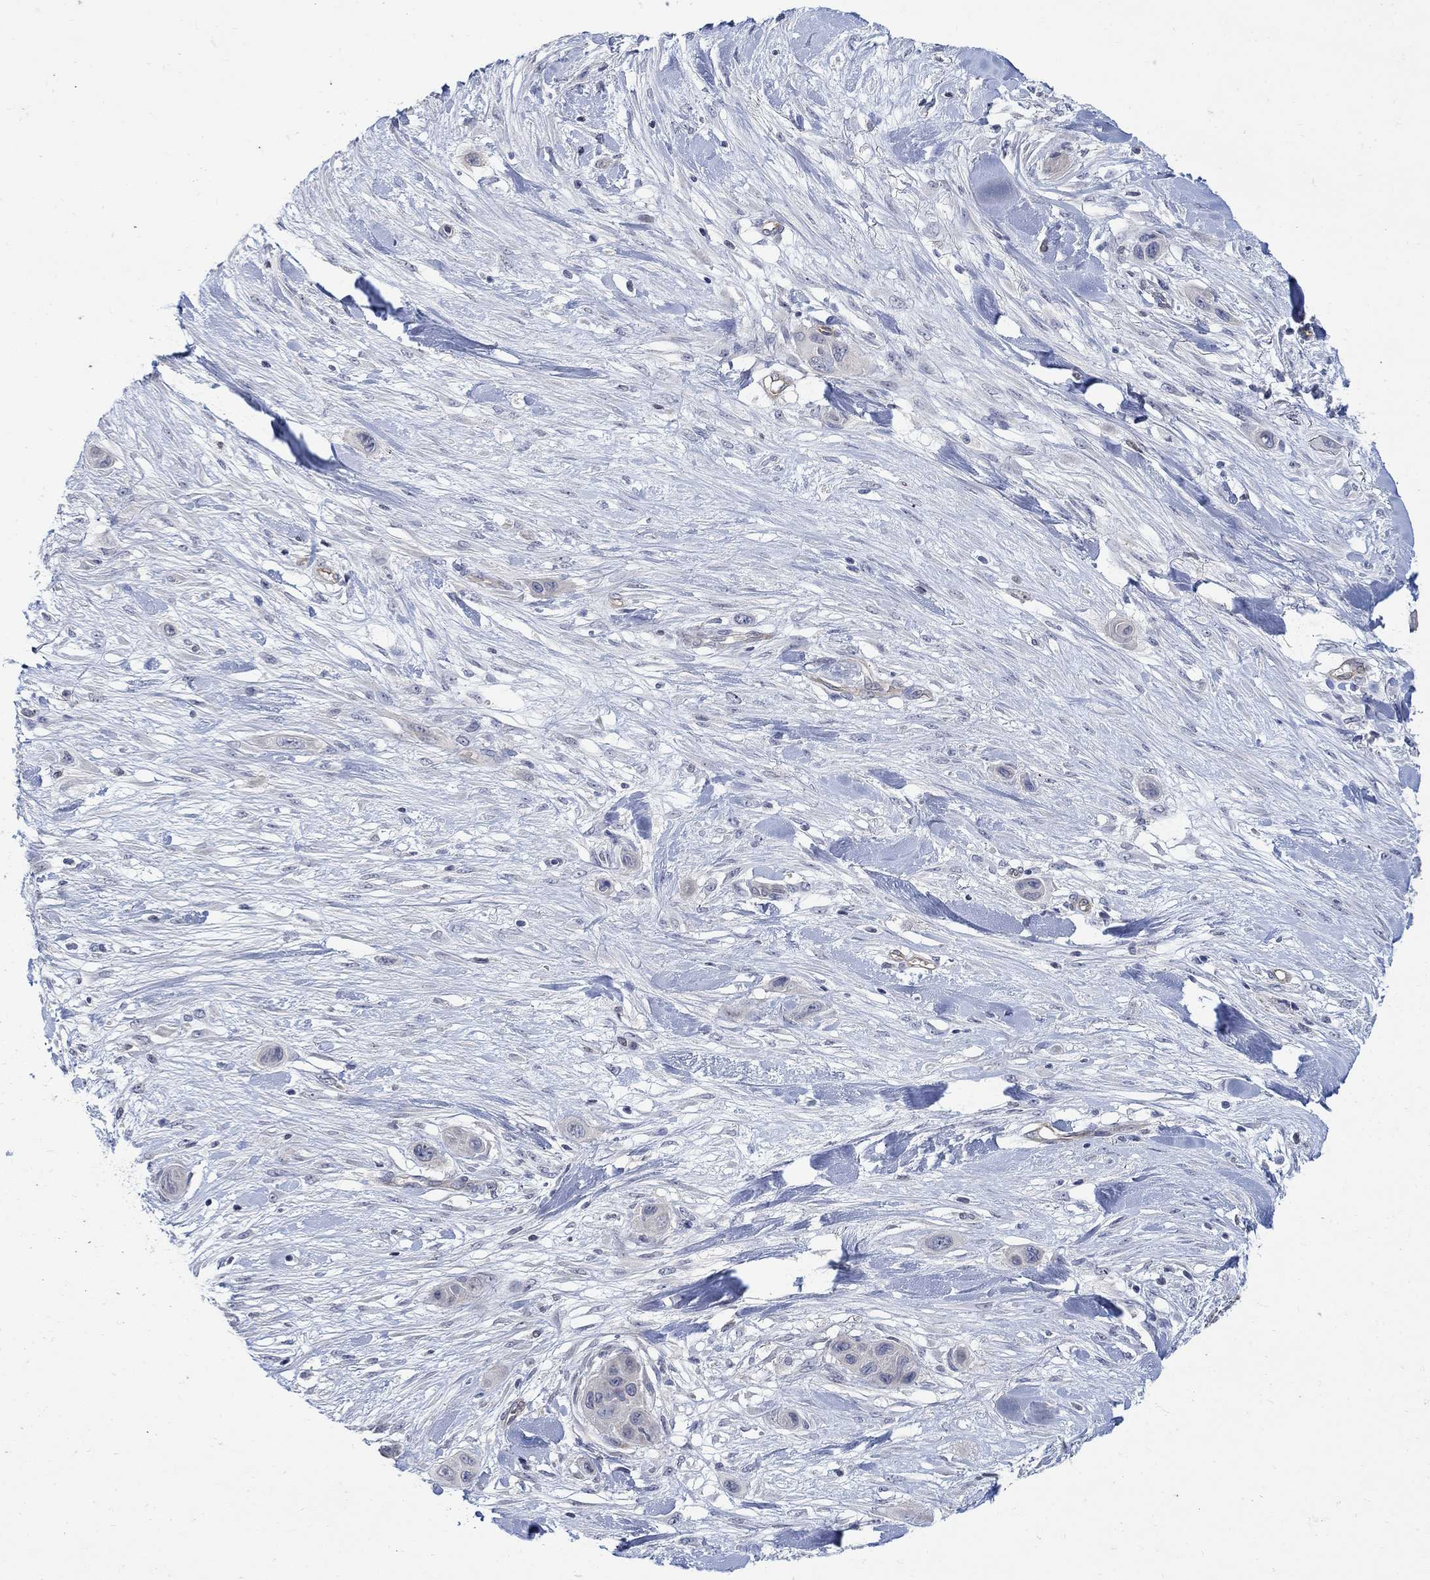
{"staining": {"intensity": "negative", "quantity": "none", "location": "none"}, "tissue": "skin cancer", "cell_type": "Tumor cells", "image_type": "cancer", "snomed": [{"axis": "morphology", "description": "Squamous cell carcinoma, NOS"}, {"axis": "topography", "description": "Skin"}], "caption": "IHC of skin squamous cell carcinoma shows no staining in tumor cells.", "gene": "TGM2", "patient": {"sex": "male", "age": 79}}